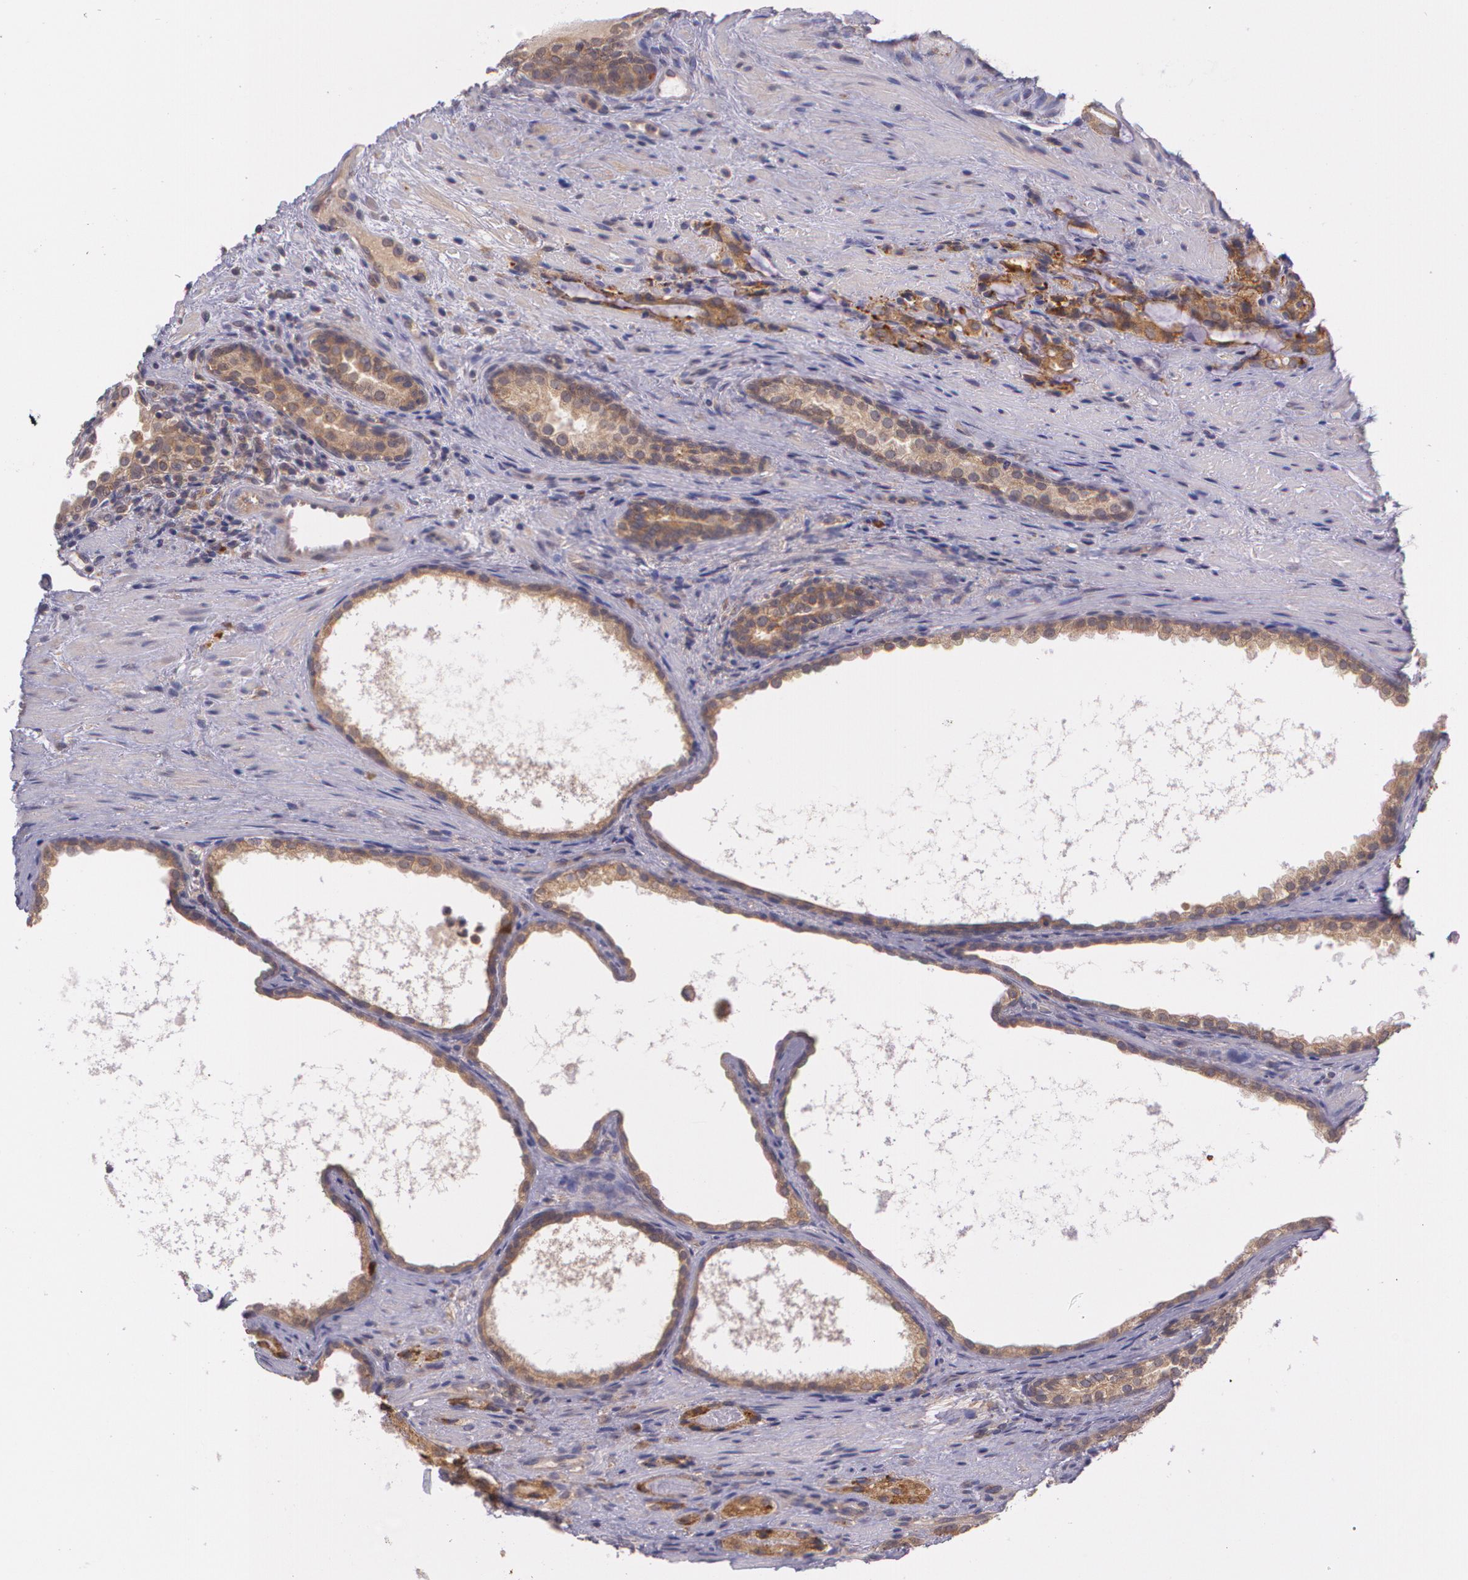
{"staining": {"intensity": "moderate", "quantity": ">75%", "location": "cytoplasmic/membranous"}, "tissue": "prostate cancer", "cell_type": "Tumor cells", "image_type": "cancer", "snomed": [{"axis": "morphology", "description": "Adenocarcinoma, High grade"}, {"axis": "topography", "description": "Prostate"}], "caption": "Adenocarcinoma (high-grade) (prostate) stained for a protein reveals moderate cytoplasmic/membranous positivity in tumor cells.", "gene": "CCL17", "patient": {"sex": "male", "age": 72}}